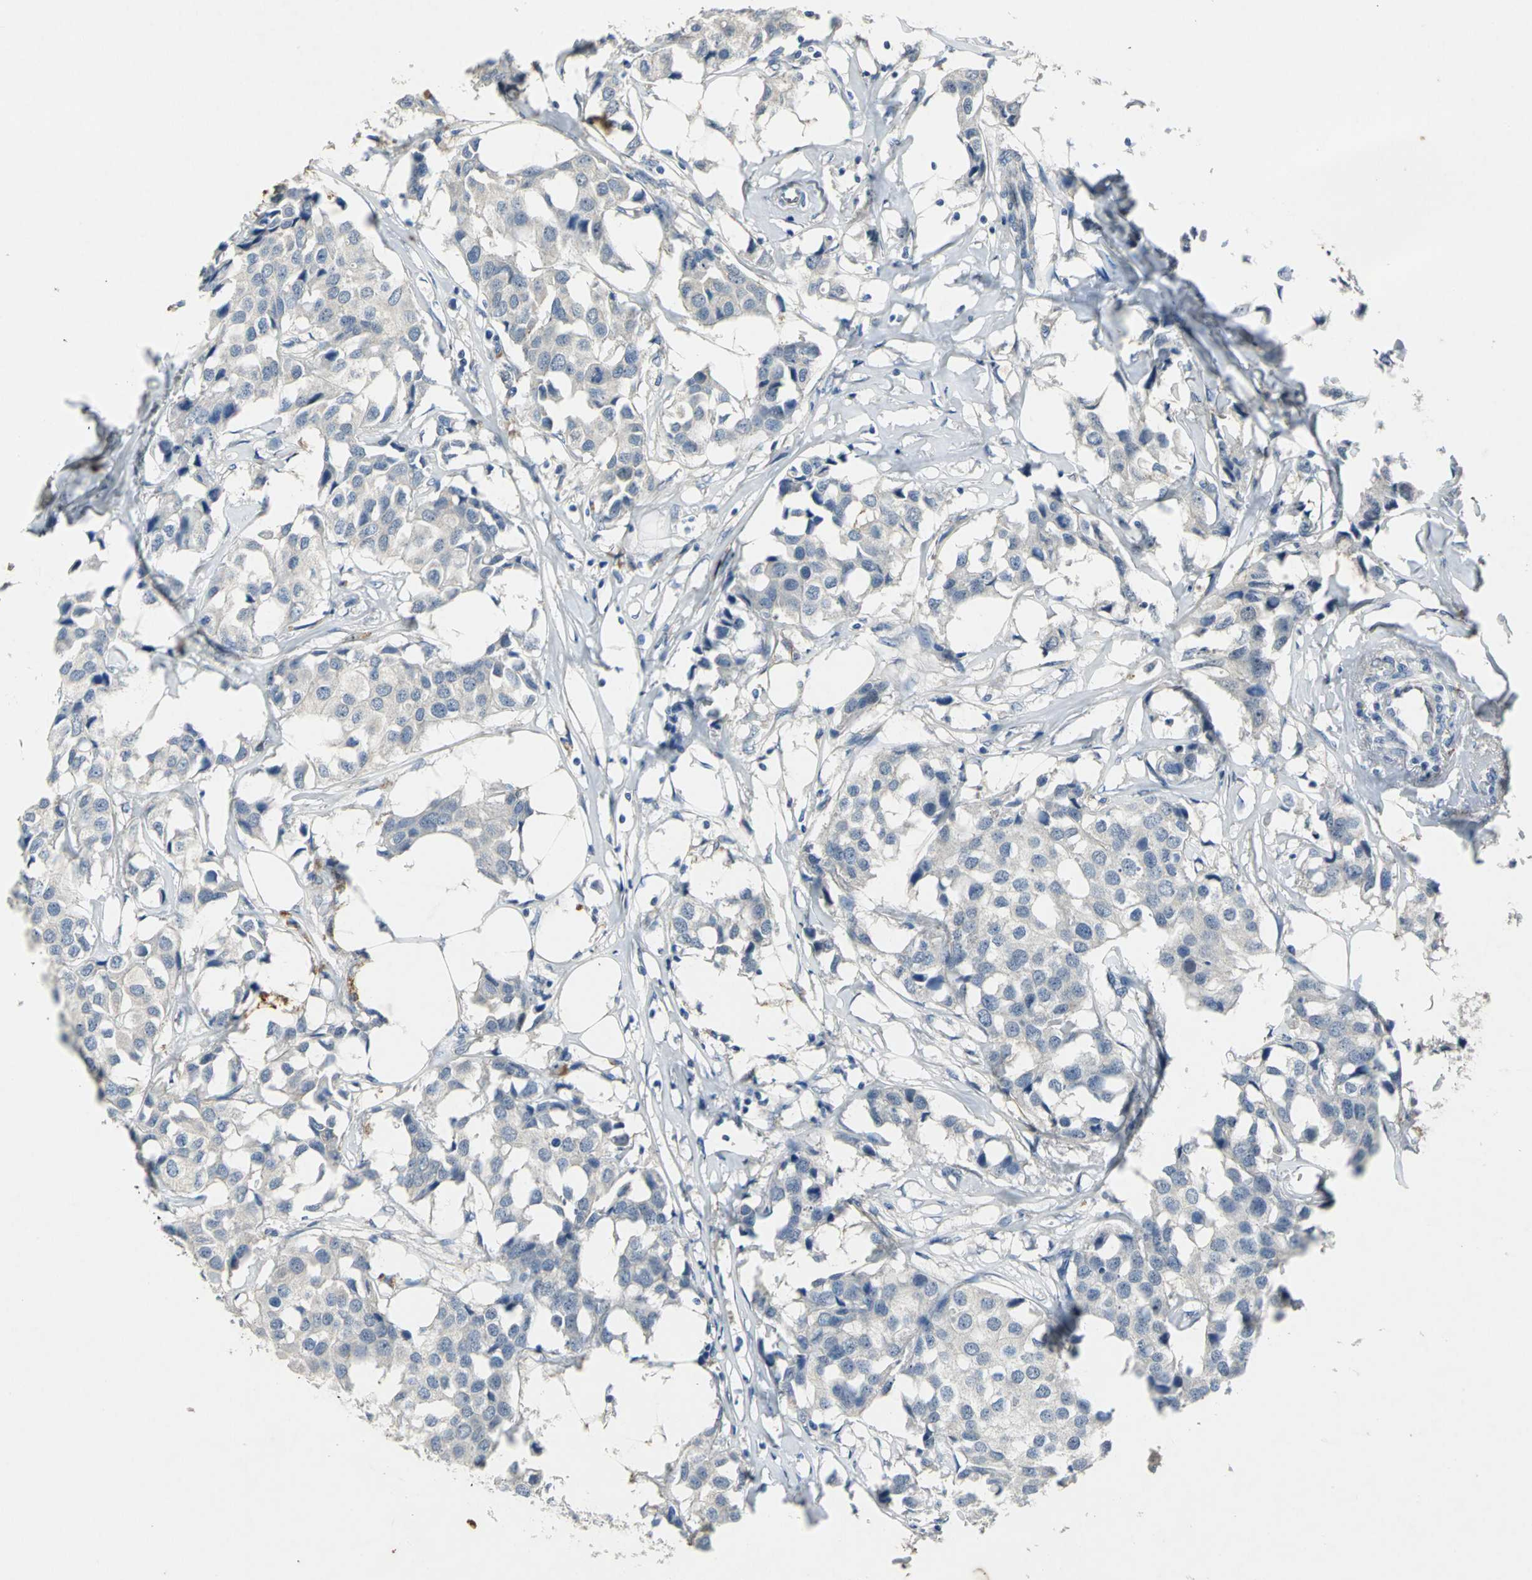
{"staining": {"intensity": "negative", "quantity": "none", "location": "none"}, "tissue": "breast cancer", "cell_type": "Tumor cells", "image_type": "cancer", "snomed": [{"axis": "morphology", "description": "Duct carcinoma"}, {"axis": "topography", "description": "Breast"}], "caption": "Micrograph shows no significant protein positivity in tumor cells of breast invasive ductal carcinoma.", "gene": "EFNB3", "patient": {"sex": "female", "age": 80}}